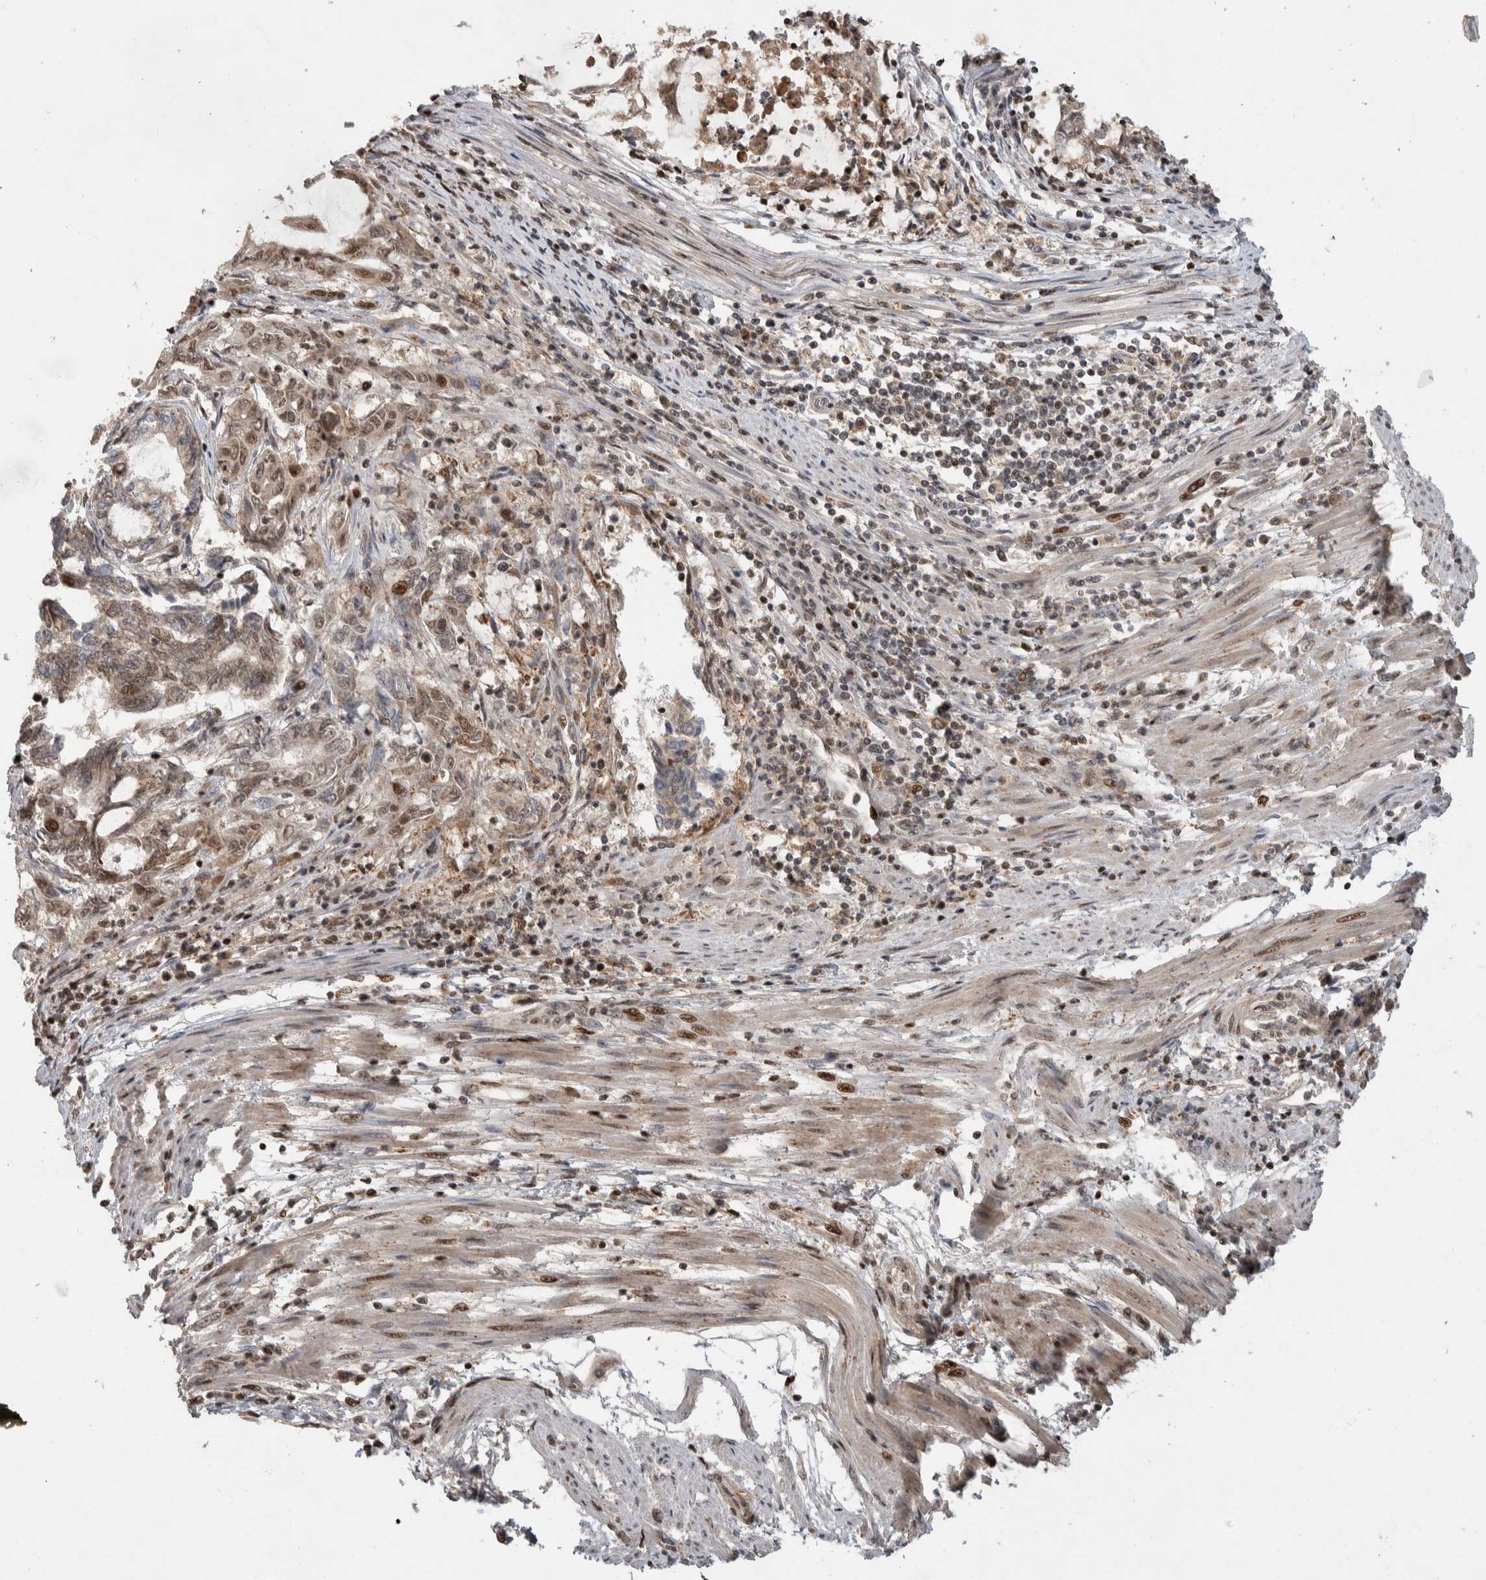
{"staining": {"intensity": "weak", "quantity": ">75%", "location": "nuclear"}, "tissue": "endometrial cancer", "cell_type": "Tumor cells", "image_type": "cancer", "snomed": [{"axis": "morphology", "description": "Adenocarcinoma, NOS"}, {"axis": "topography", "description": "Uterus"}, {"axis": "topography", "description": "Endometrium"}], "caption": "DAB immunohistochemical staining of endometrial cancer (adenocarcinoma) displays weak nuclear protein positivity in approximately >75% of tumor cells.", "gene": "ZNF521", "patient": {"sex": "female", "age": 70}}